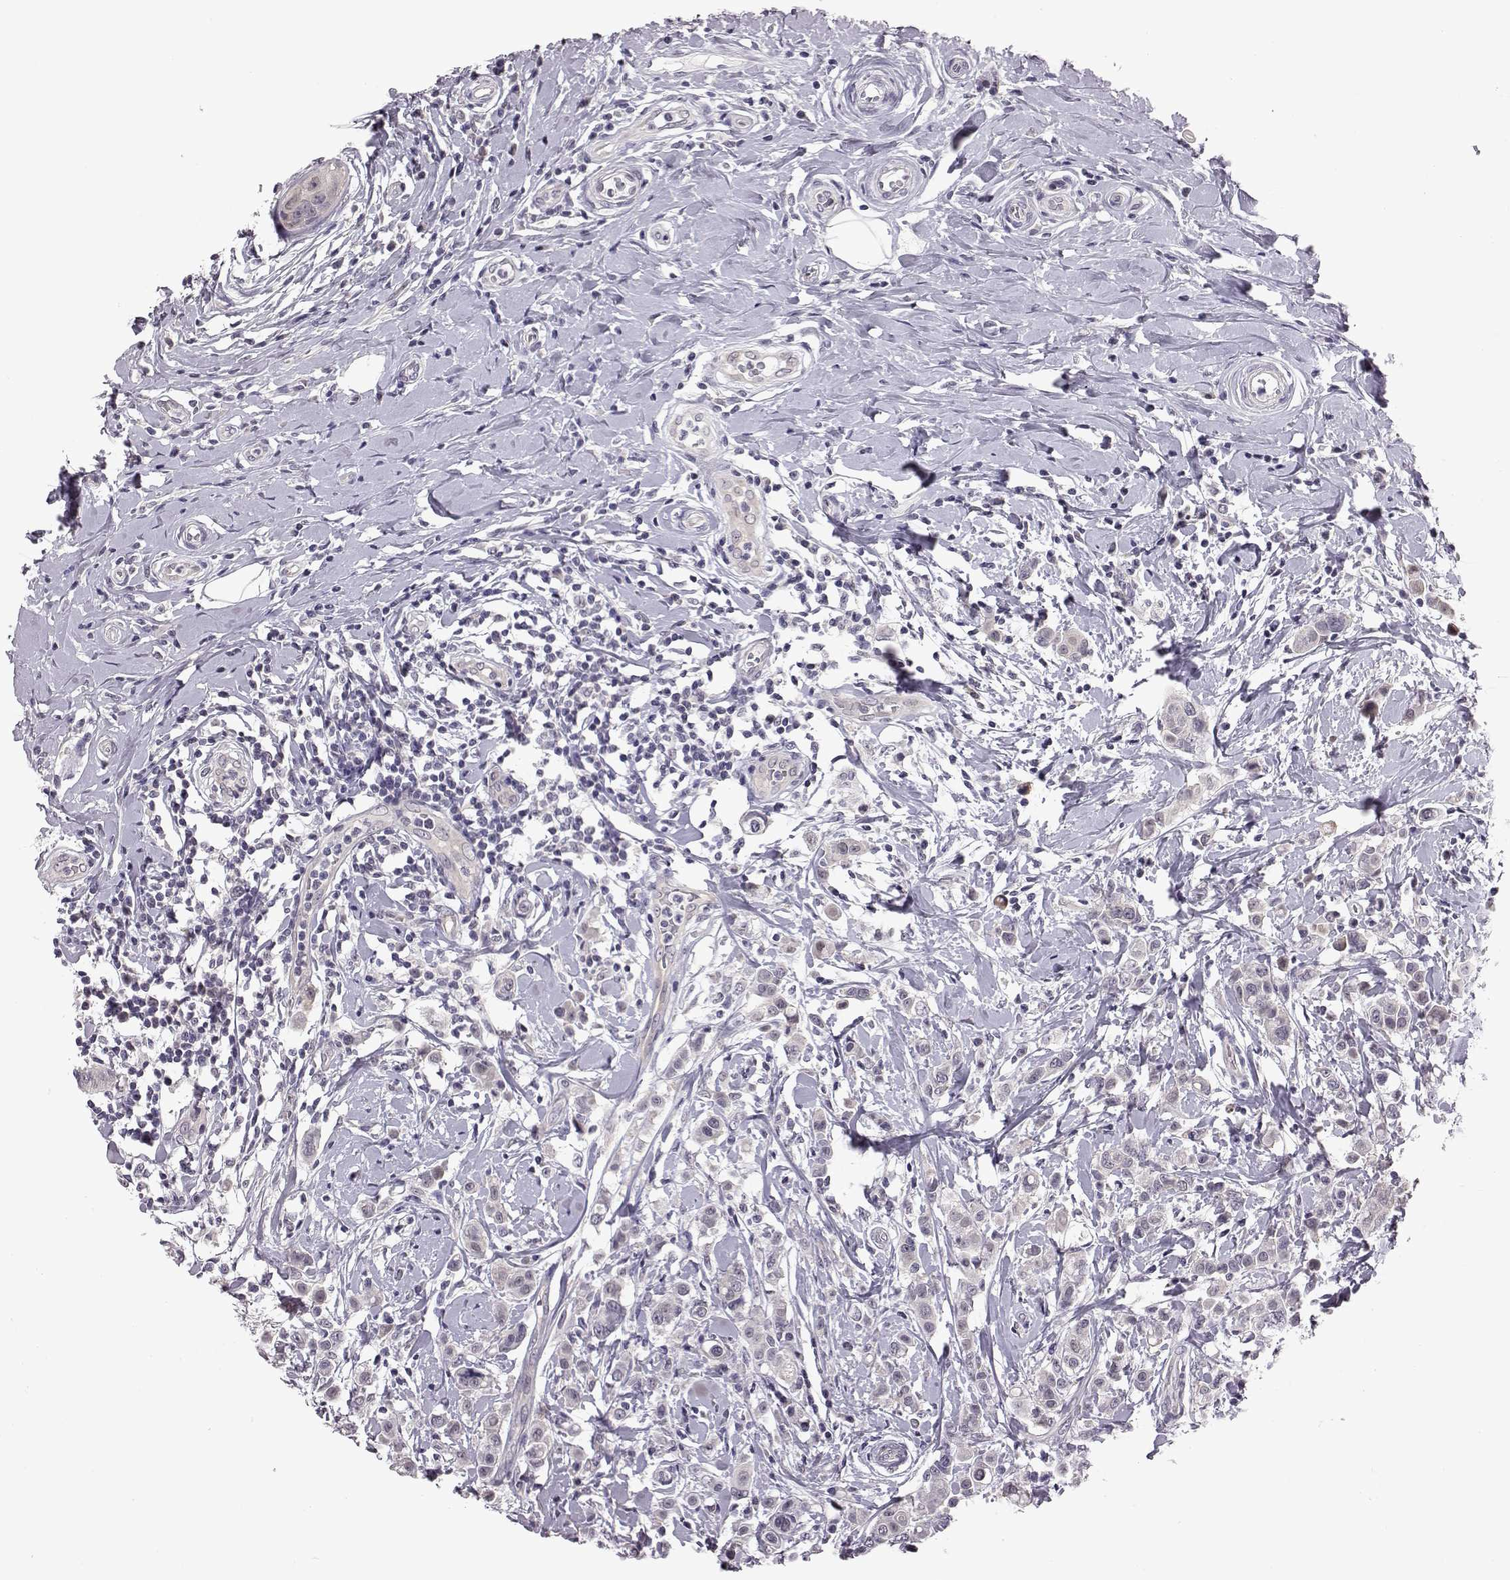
{"staining": {"intensity": "negative", "quantity": "none", "location": "none"}, "tissue": "breast cancer", "cell_type": "Tumor cells", "image_type": "cancer", "snomed": [{"axis": "morphology", "description": "Duct carcinoma"}, {"axis": "topography", "description": "Breast"}], "caption": "Immunohistochemical staining of human breast cancer (intraductal carcinoma) displays no significant staining in tumor cells.", "gene": "C10orf62", "patient": {"sex": "female", "age": 27}}